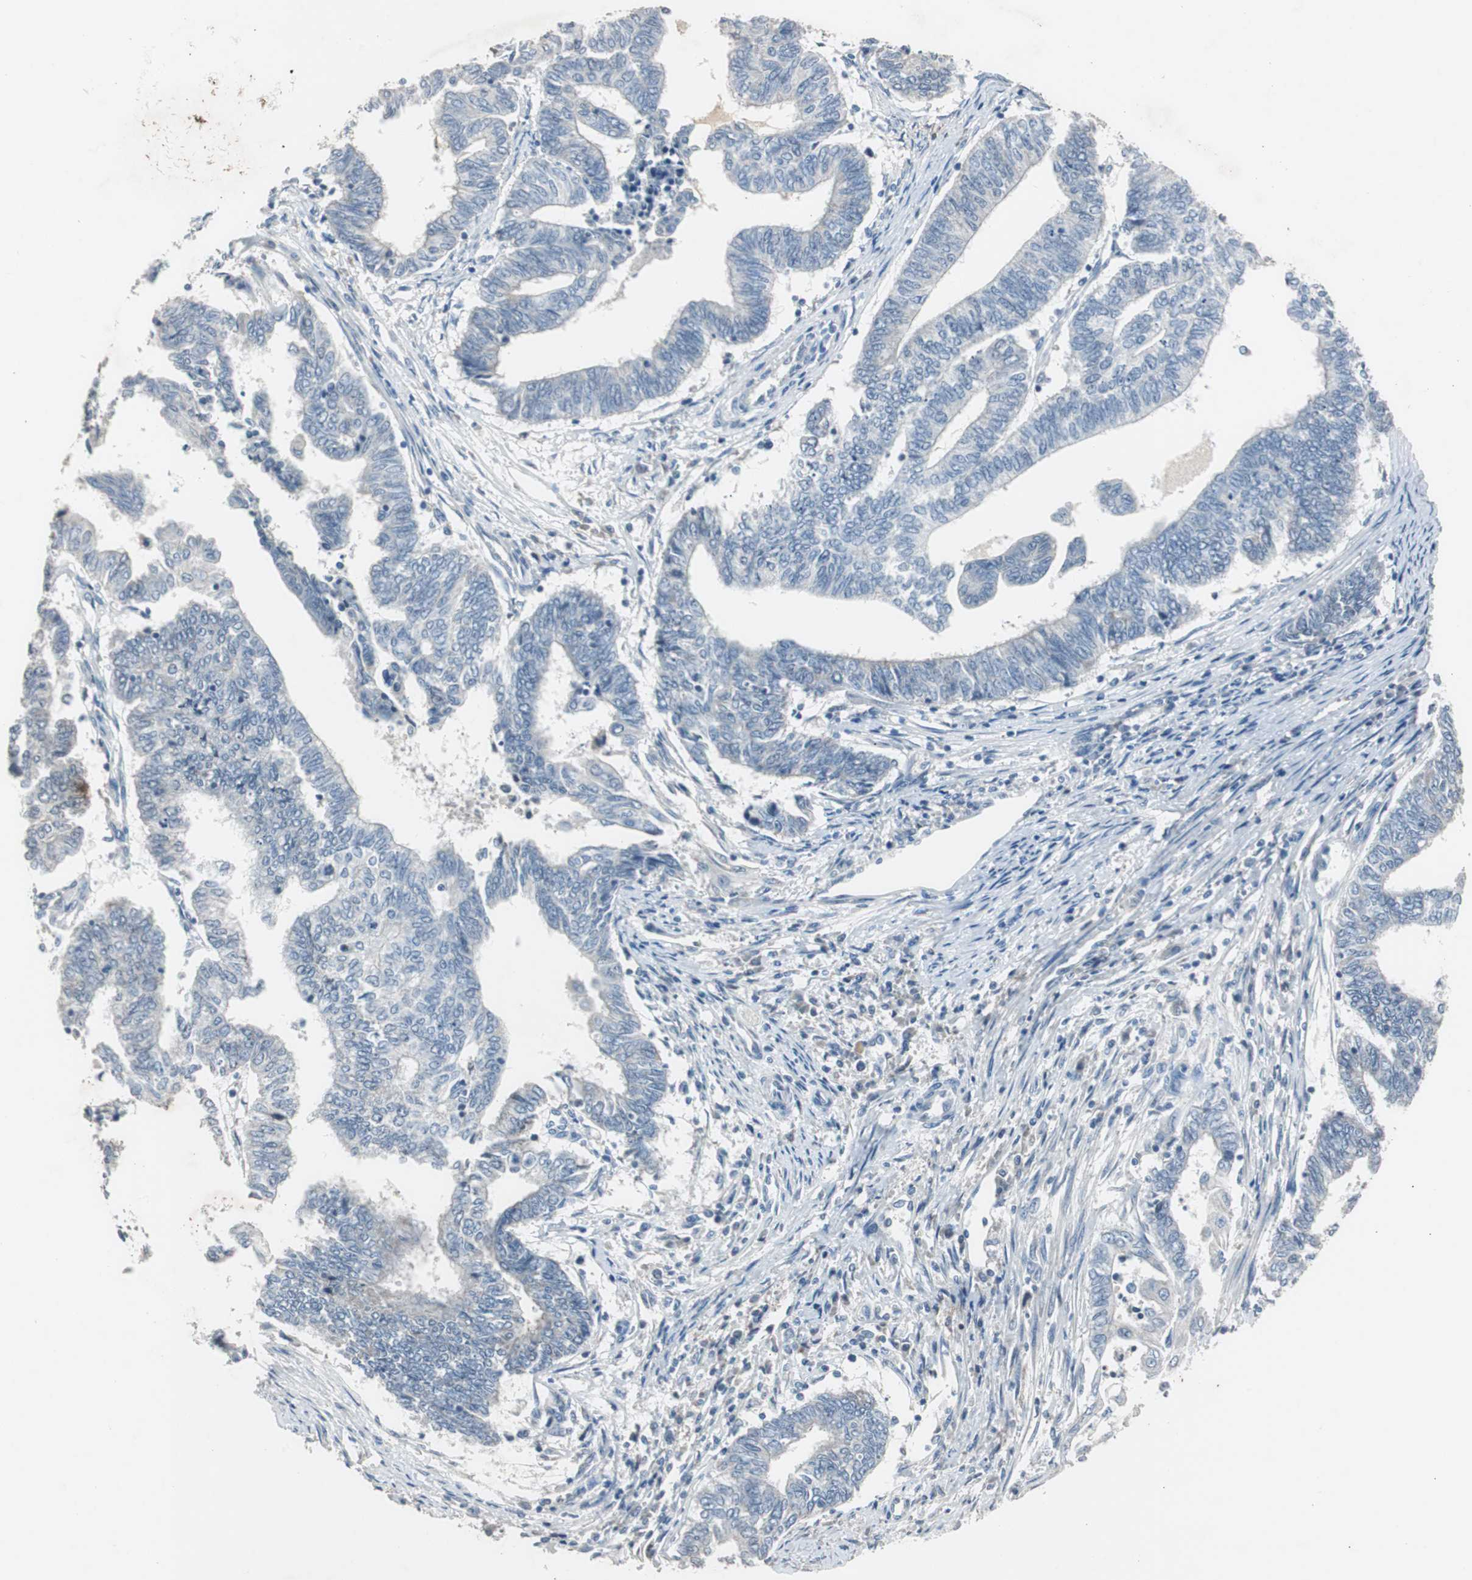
{"staining": {"intensity": "negative", "quantity": "none", "location": "none"}, "tissue": "endometrial cancer", "cell_type": "Tumor cells", "image_type": "cancer", "snomed": [{"axis": "morphology", "description": "Adenocarcinoma, NOS"}, {"axis": "topography", "description": "Uterus"}, {"axis": "topography", "description": "Endometrium"}], "caption": "This is a histopathology image of immunohistochemistry (IHC) staining of adenocarcinoma (endometrial), which shows no positivity in tumor cells. (Brightfield microscopy of DAB immunohistochemistry (IHC) at high magnification).", "gene": "TK1", "patient": {"sex": "female", "age": 70}}